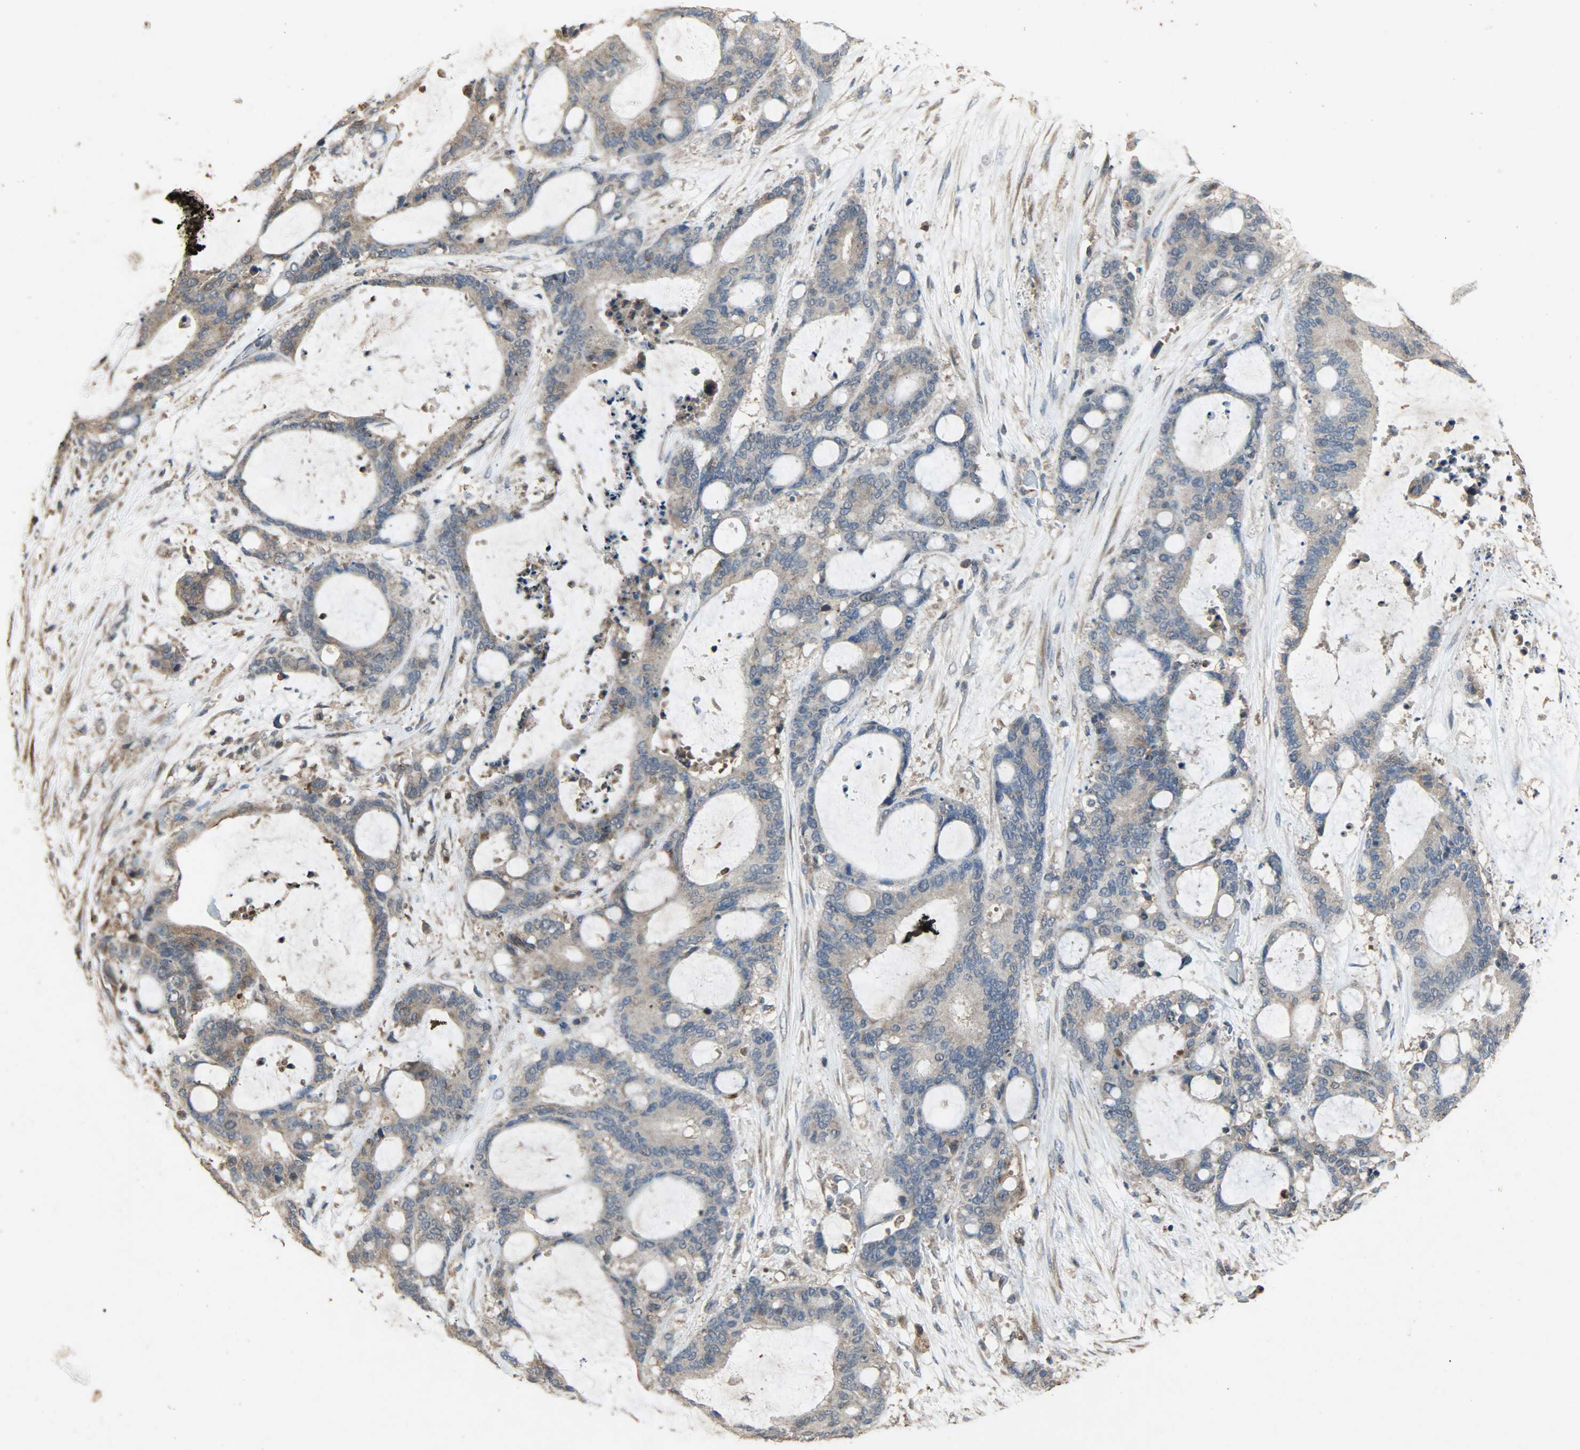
{"staining": {"intensity": "weak", "quantity": ">75%", "location": "cytoplasmic/membranous"}, "tissue": "liver cancer", "cell_type": "Tumor cells", "image_type": "cancer", "snomed": [{"axis": "morphology", "description": "Cholangiocarcinoma"}, {"axis": "topography", "description": "Liver"}], "caption": "Protein staining by immunohistochemistry shows weak cytoplasmic/membranous positivity in about >75% of tumor cells in liver cholangiocarcinoma.", "gene": "CDKN2C", "patient": {"sex": "female", "age": 73}}